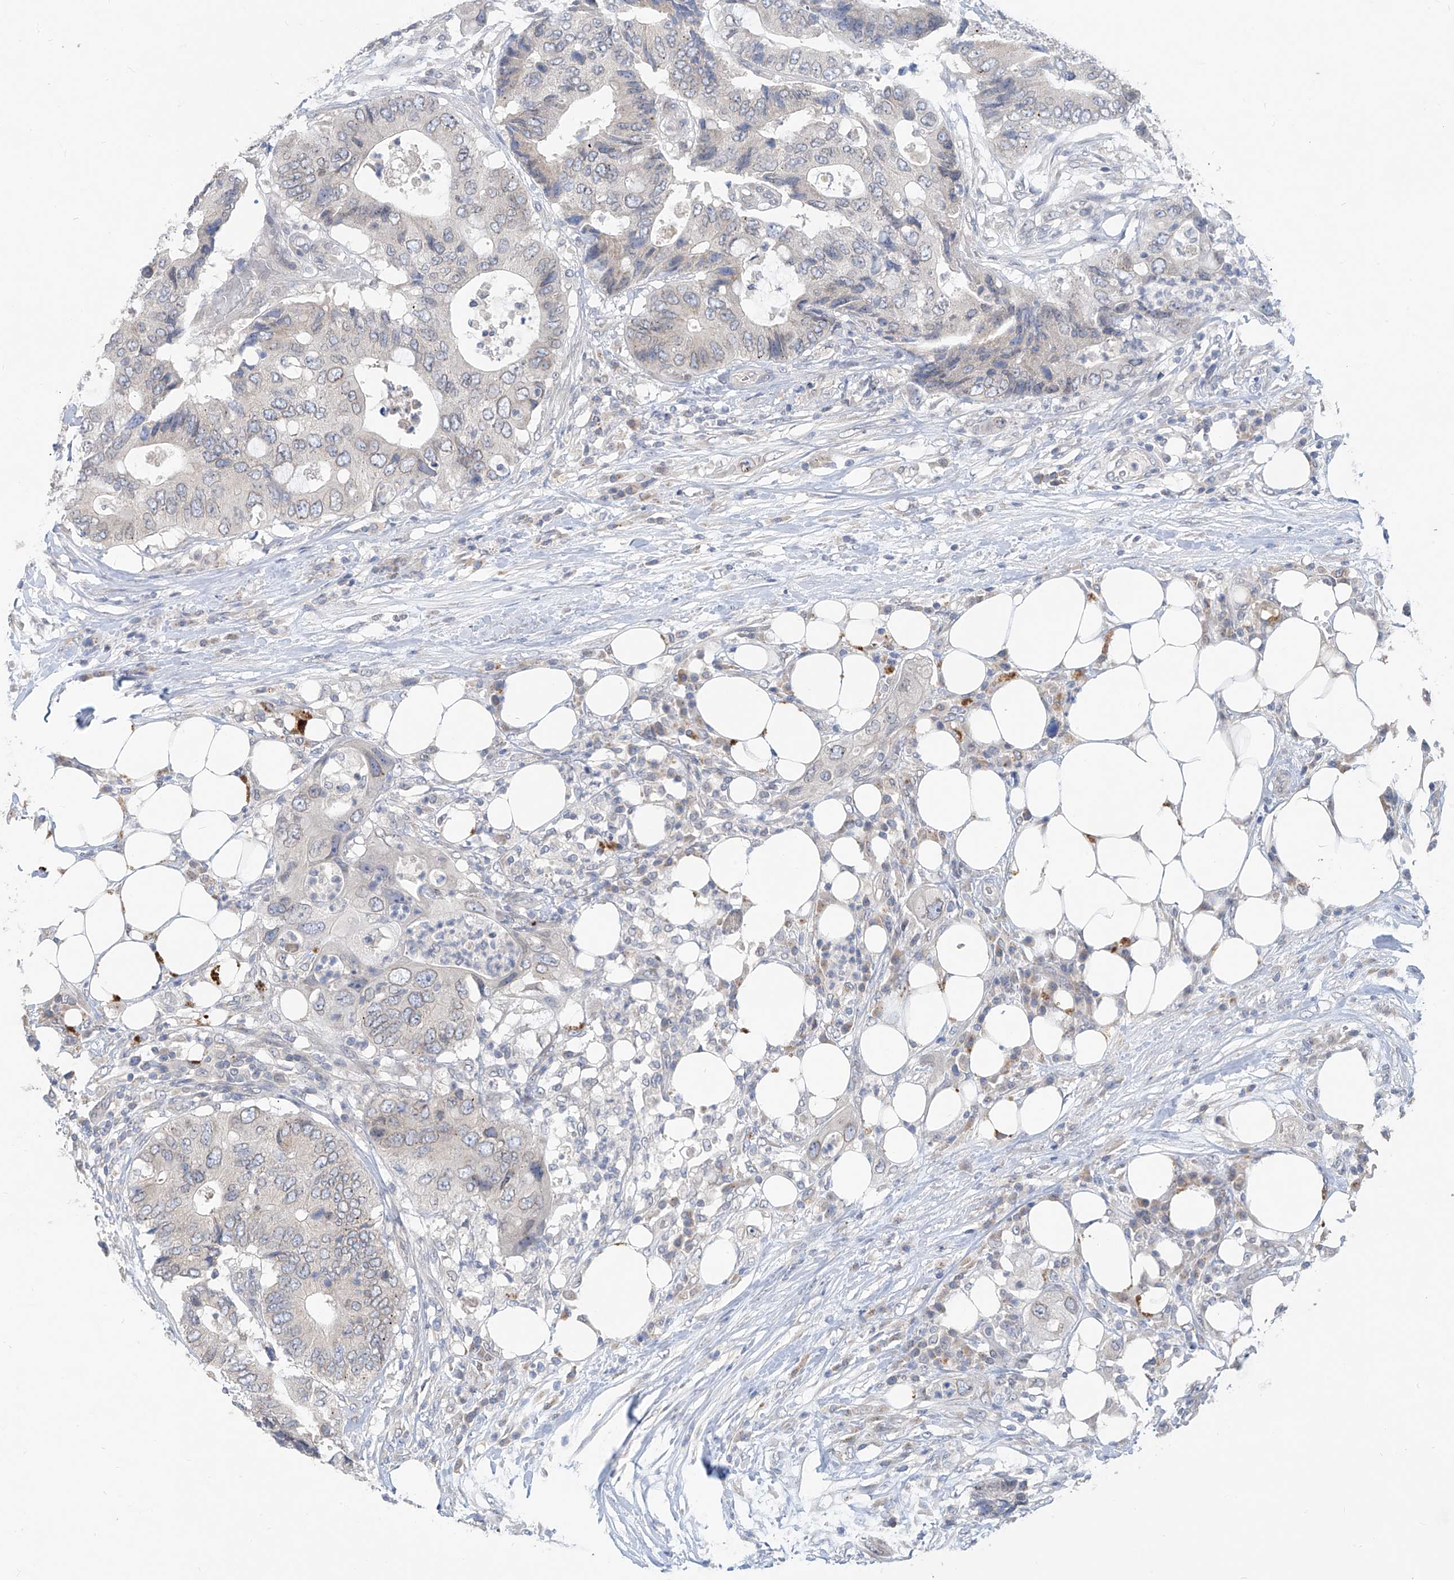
{"staining": {"intensity": "negative", "quantity": "none", "location": "none"}, "tissue": "colorectal cancer", "cell_type": "Tumor cells", "image_type": "cancer", "snomed": [{"axis": "morphology", "description": "Adenocarcinoma, NOS"}, {"axis": "topography", "description": "Colon"}], "caption": "Colorectal cancer (adenocarcinoma) stained for a protein using immunohistochemistry exhibits no expression tumor cells.", "gene": "KRTAP25-1", "patient": {"sex": "male", "age": 71}}